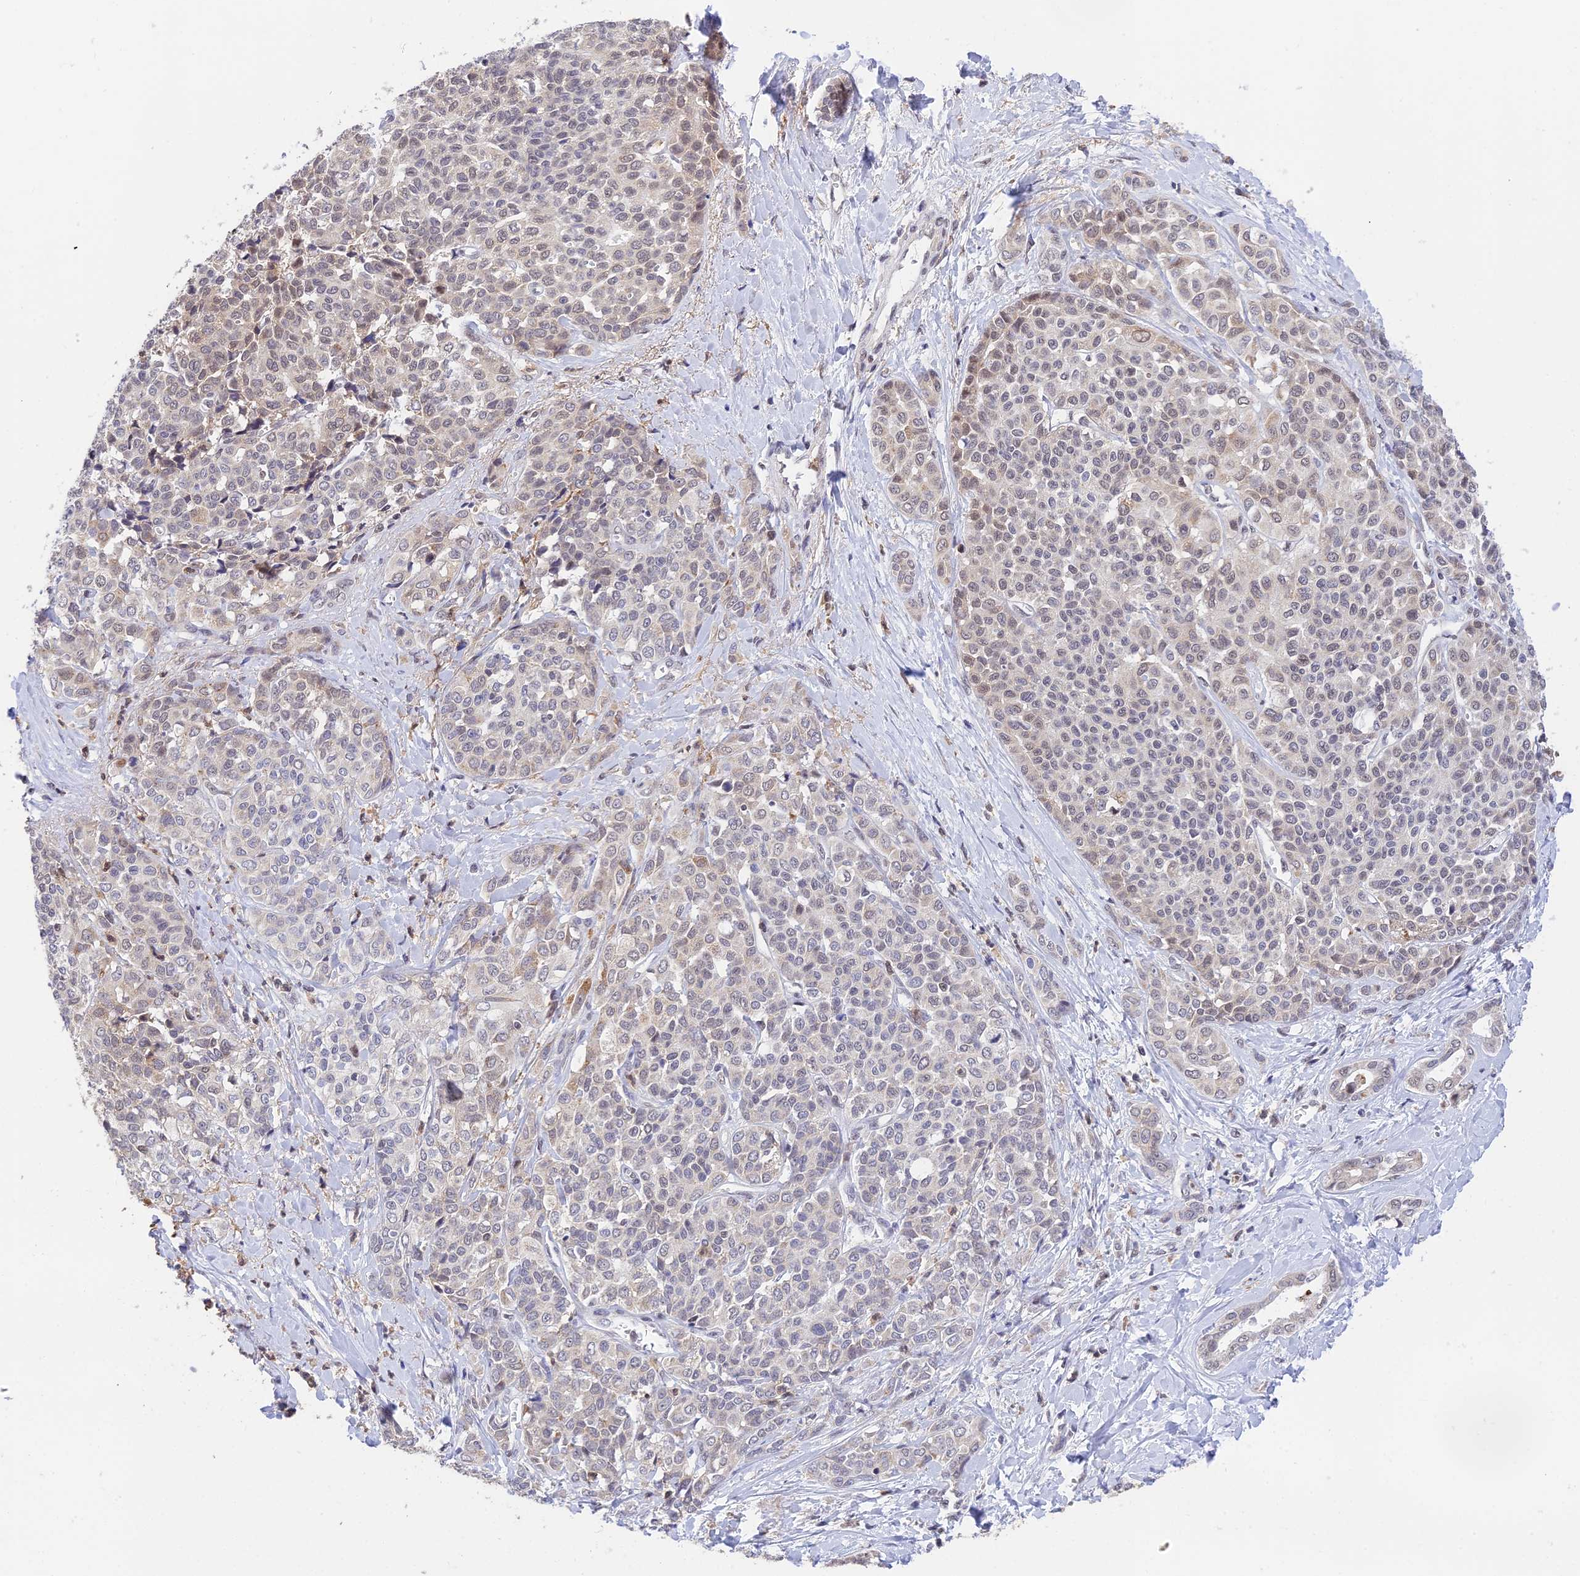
{"staining": {"intensity": "weak", "quantity": "<25%", "location": "cytoplasmic/membranous"}, "tissue": "liver cancer", "cell_type": "Tumor cells", "image_type": "cancer", "snomed": [{"axis": "morphology", "description": "Cholangiocarcinoma"}, {"axis": "topography", "description": "Liver"}], "caption": "Liver cancer (cholangiocarcinoma) was stained to show a protein in brown. There is no significant expression in tumor cells.", "gene": "PEX16", "patient": {"sex": "female", "age": 77}}